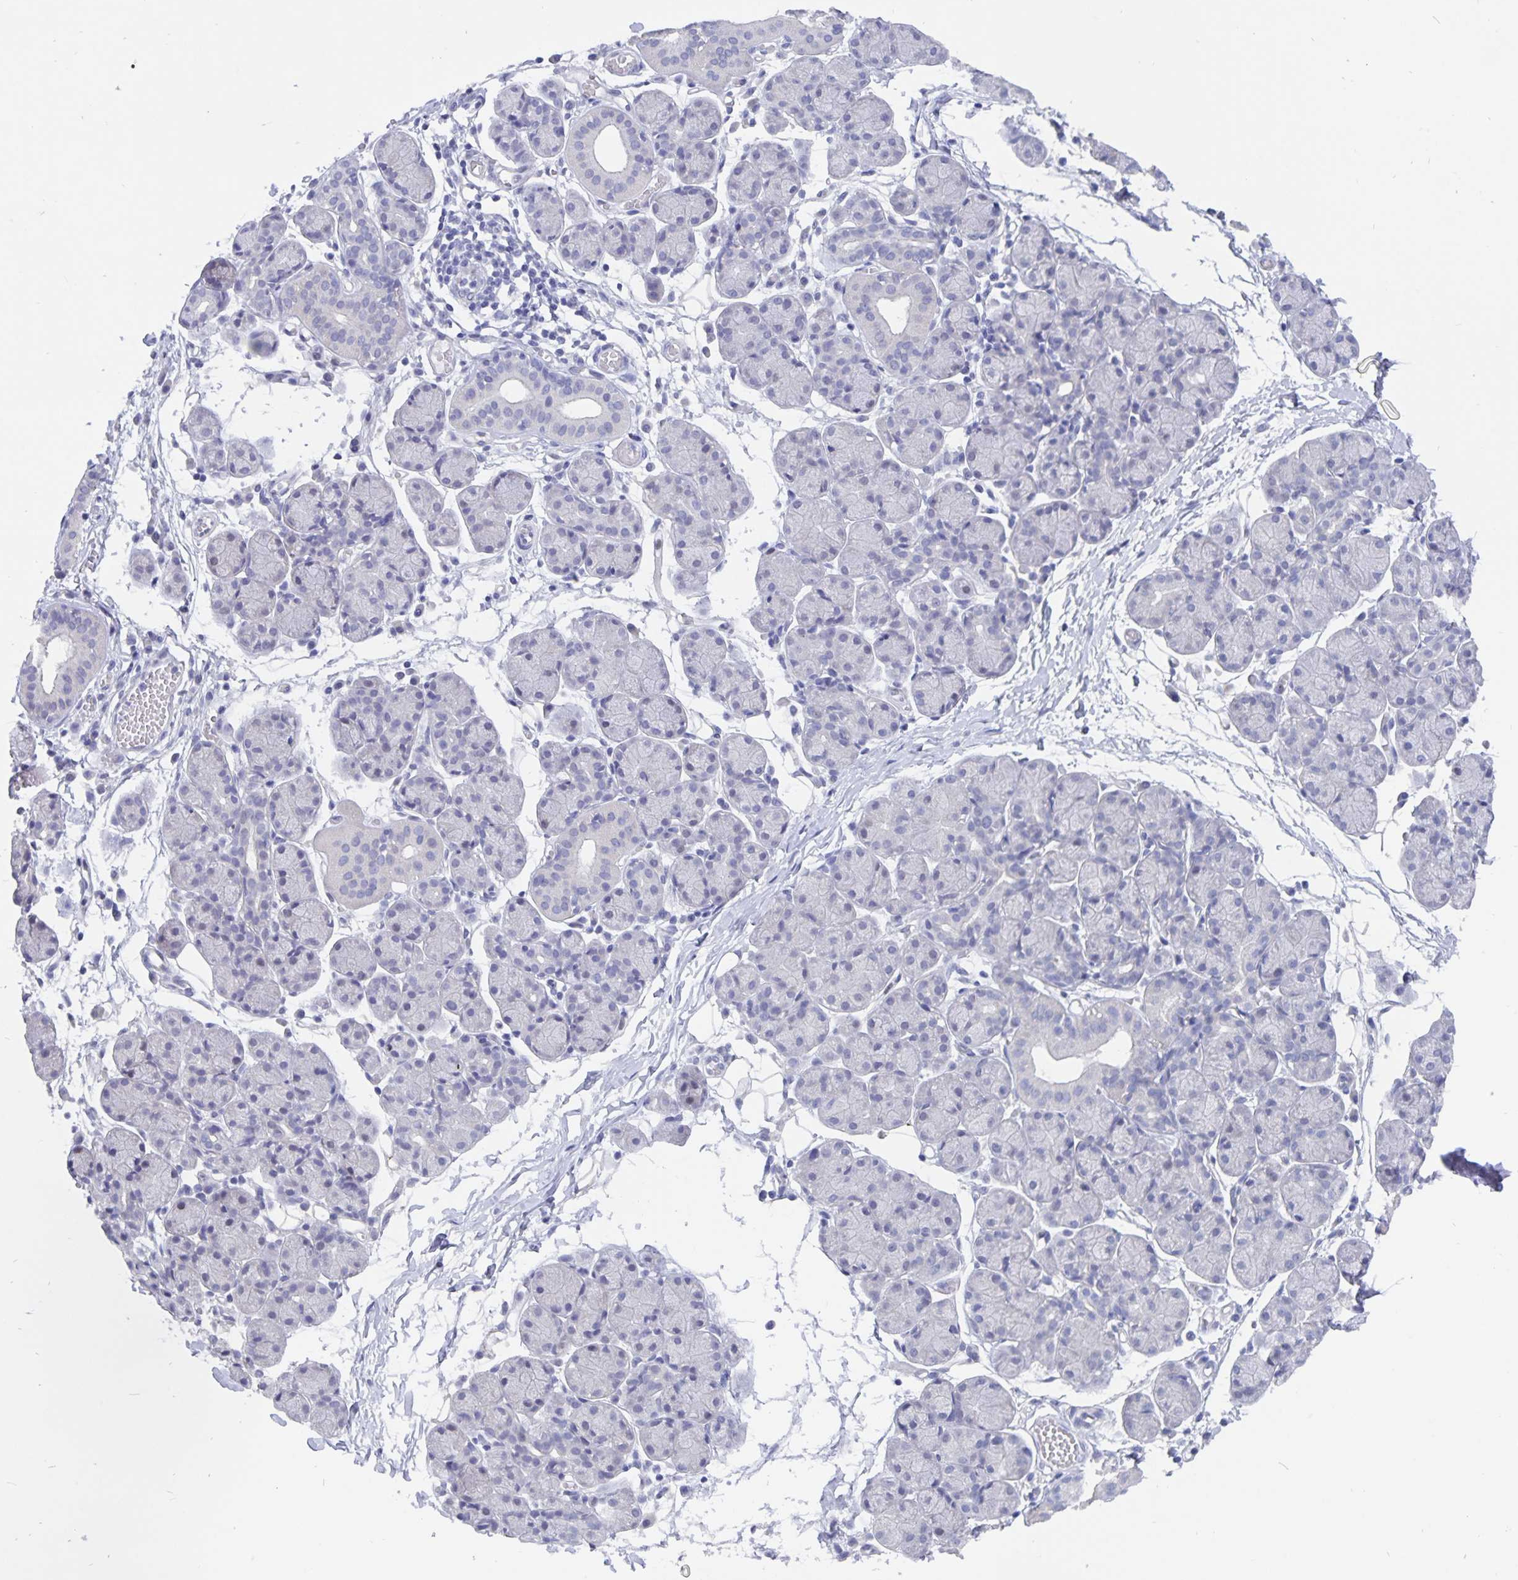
{"staining": {"intensity": "negative", "quantity": "none", "location": "none"}, "tissue": "salivary gland", "cell_type": "Glandular cells", "image_type": "normal", "snomed": [{"axis": "morphology", "description": "Normal tissue, NOS"}, {"axis": "morphology", "description": "Inflammation, NOS"}, {"axis": "topography", "description": "Lymph node"}, {"axis": "topography", "description": "Salivary gland"}], "caption": "The histopathology image demonstrates no staining of glandular cells in unremarkable salivary gland. The staining was performed using DAB to visualize the protein expression in brown, while the nuclei were stained in blue with hematoxylin (Magnification: 20x).", "gene": "SMOC1", "patient": {"sex": "male", "age": 3}}